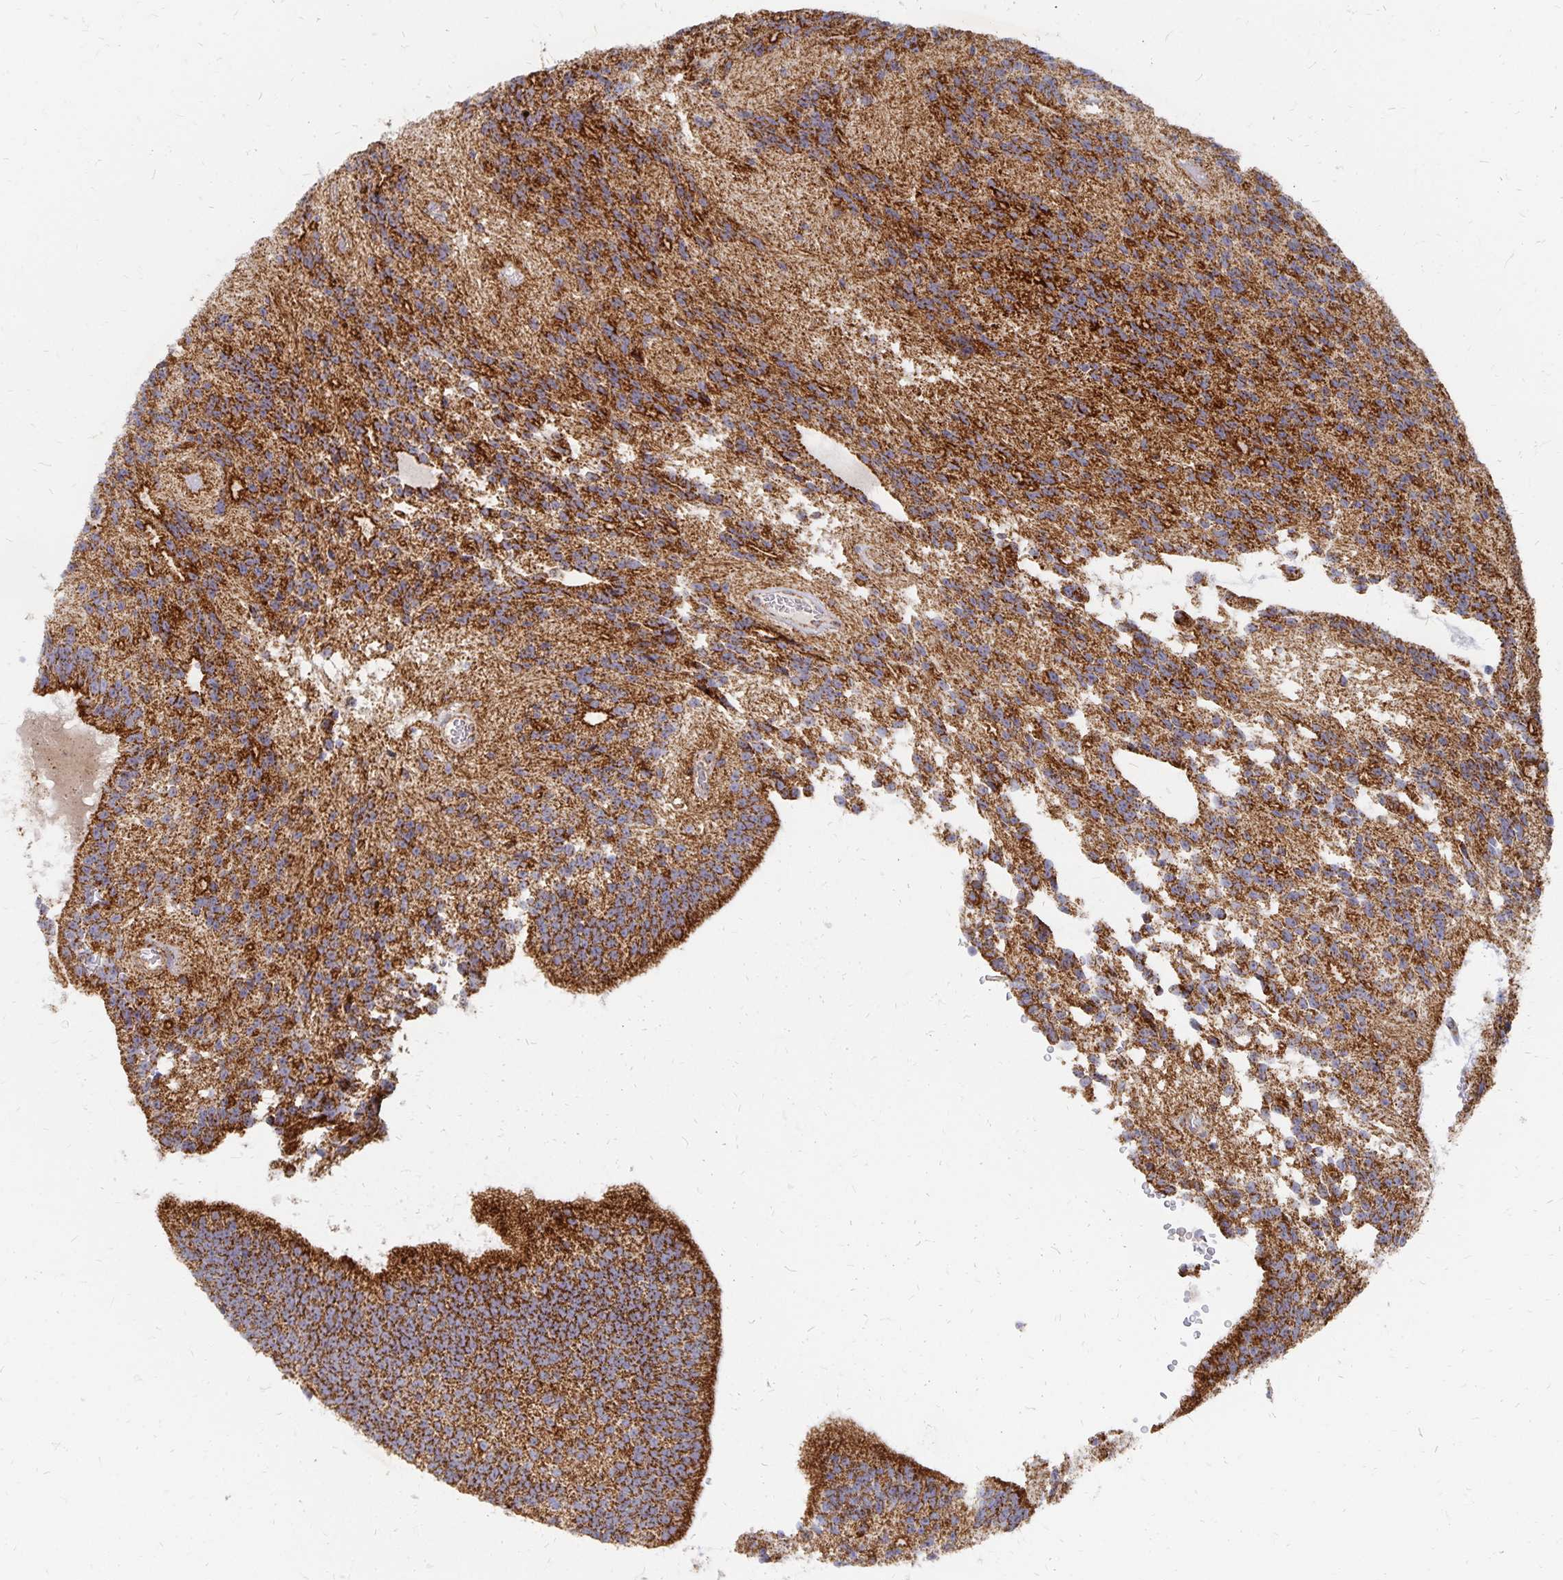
{"staining": {"intensity": "strong", "quantity": ">75%", "location": "cytoplasmic/membranous"}, "tissue": "glioma", "cell_type": "Tumor cells", "image_type": "cancer", "snomed": [{"axis": "morphology", "description": "Glioma, malignant, Low grade"}, {"axis": "topography", "description": "Brain"}], "caption": "The micrograph demonstrates a brown stain indicating the presence of a protein in the cytoplasmic/membranous of tumor cells in glioma. Immunohistochemistry (ihc) stains the protein of interest in brown and the nuclei are stained blue.", "gene": "STOML2", "patient": {"sex": "male", "age": 31}}